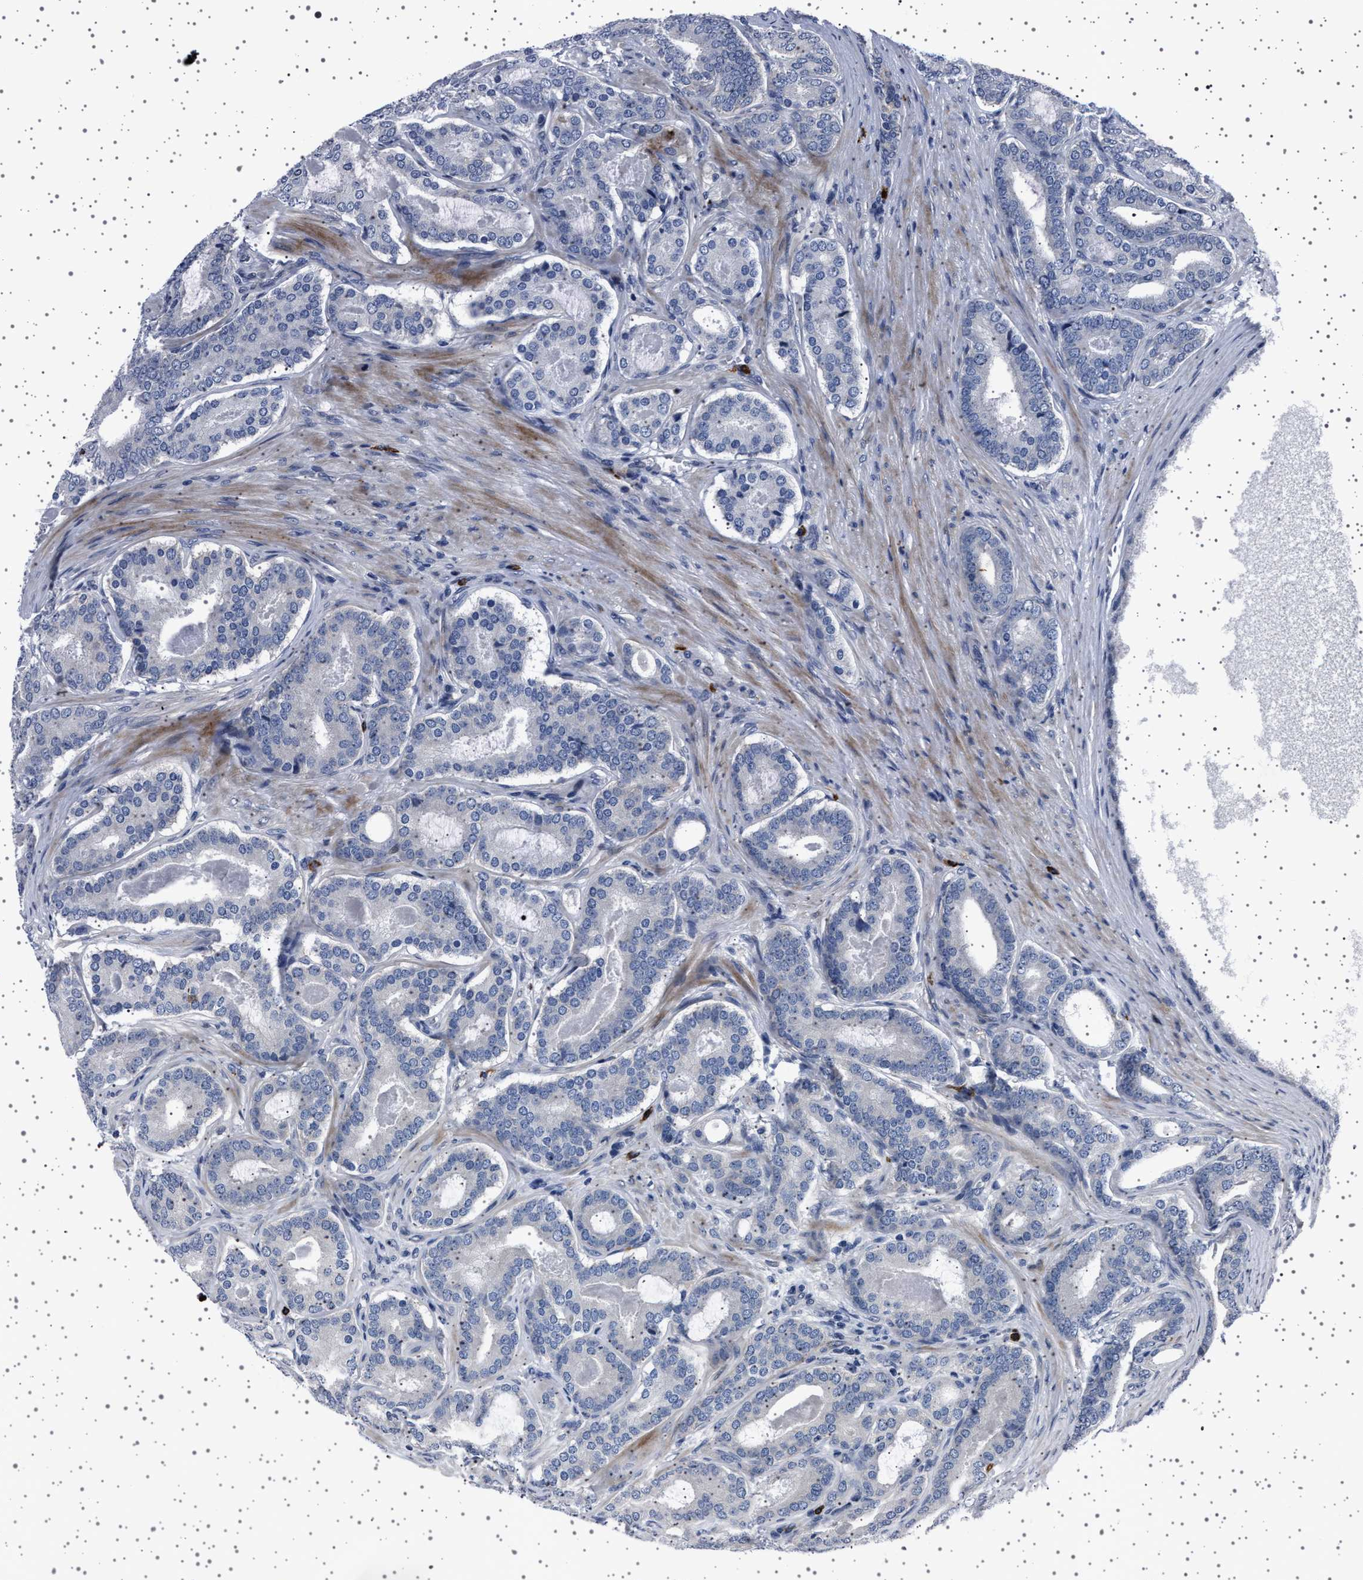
{"staining": {"intensity": "negative", "quantity": "none", "location": "none"}, "tissue": "prostate cancer", "cell_type": "Tumor cells", "image_type": "cancer", "snomed": [{"axis": "morphology", "description": "Adenocarcinoma, High grade"}, {"axis": "topography", "description": "Prostate"}], "caption": "The histopathology image demonstrates no significant staining in tumor cells of high-grade adenocarcinoma (prostate).", "gene": "PAK5", "patient": {"sex": "male", "age": 60}}